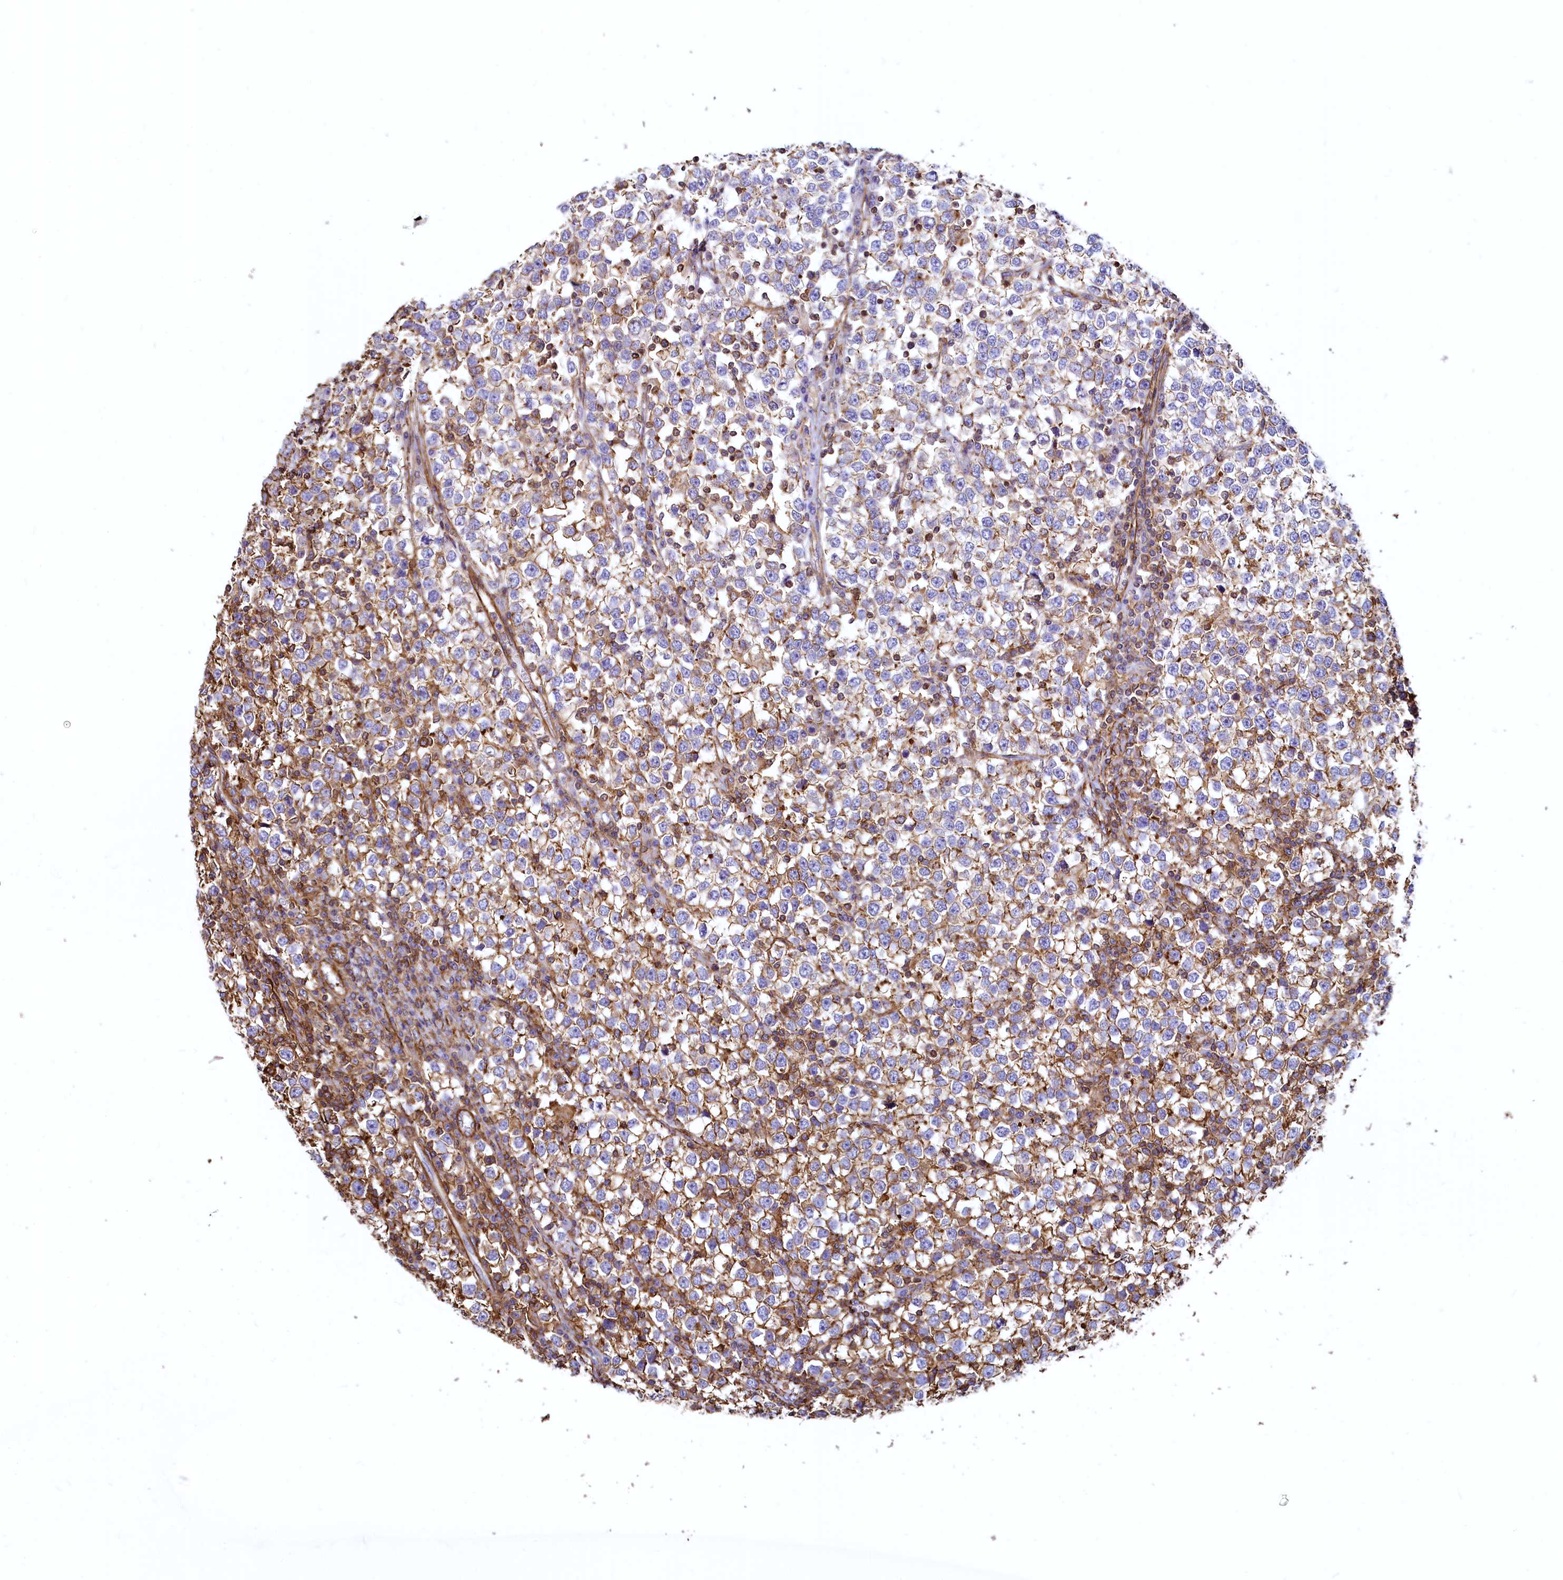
{"staining": {"intensity": "moderate", "quantity": ">75%", "location": "cytoplasmic/membranous"}, "tissue": "testis cancer", "cell_type": "Tumor cells", "image_type": "cancer", "snomed": [{"axis": "morphology", "description": "Seminoma, NOS"}, {"axis": "topography", "description": "Testis"}], "caption": "A micrograph of human testis cancer stained for a protein displays moderate cytoplasmic/membranous brown staining in tumor cells.", "gene": "THBS1", "patient": {"sex": "male", "age": 65}}